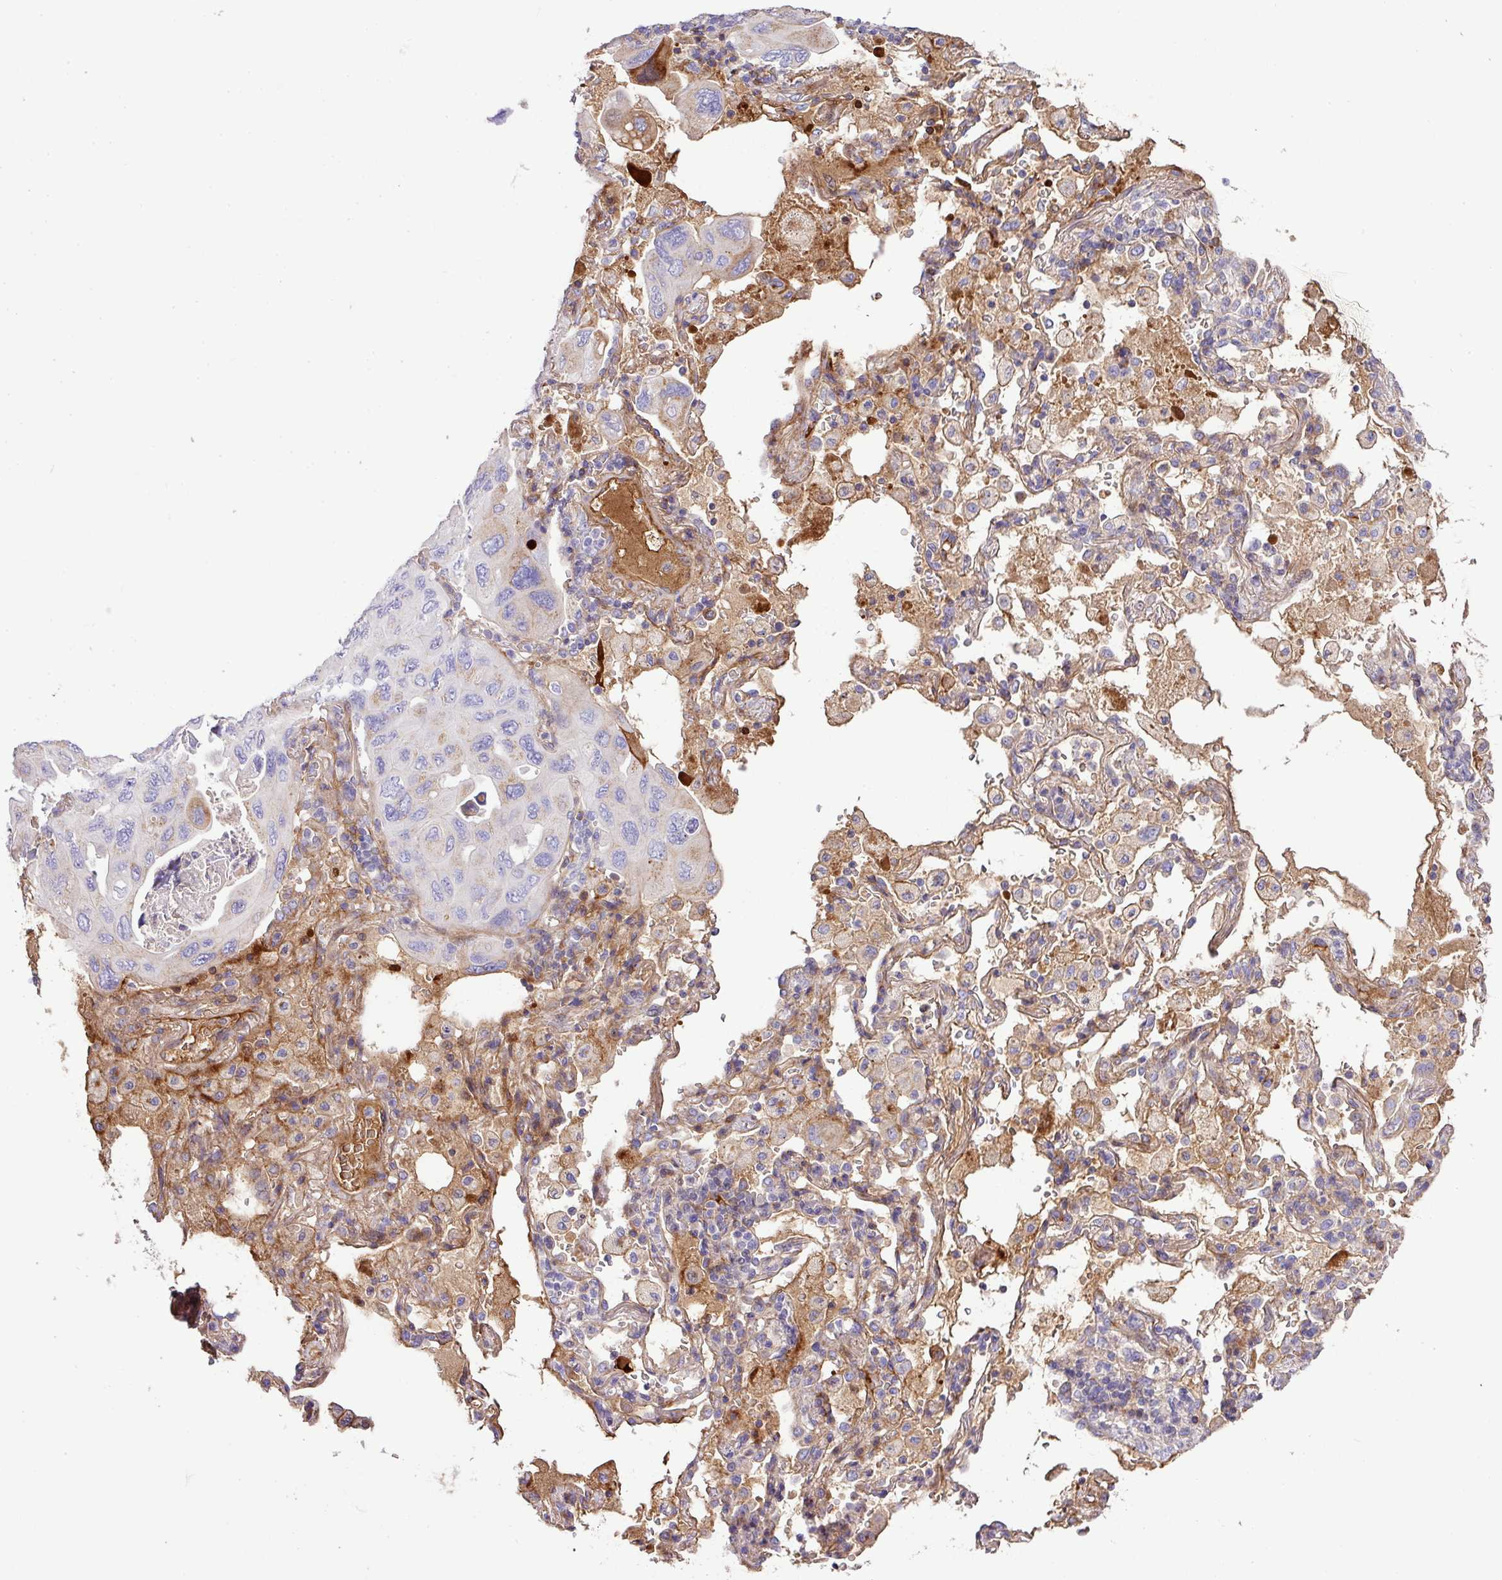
{"staining": {"intensity": "moderate", "quantity": "<25%", "location": "cytoplasmic/membranous"}, "tissue": "lung cancer", "cell_type": "Tumor cells", "image_type": "cancer", "snomed": [{"axis": "morphology", "description": "Squamous cell carcinoma, NOS"}, {"axis": "topography", "description": "Lung"}], "caption": "Lung cancer (squamous cell carcinoma) stained for a protein shows moderate cytoplasmic/membranous positivity in tumor cells.", "gene": "CTXN2", "patient": {"sex": "female", "age": 73}}